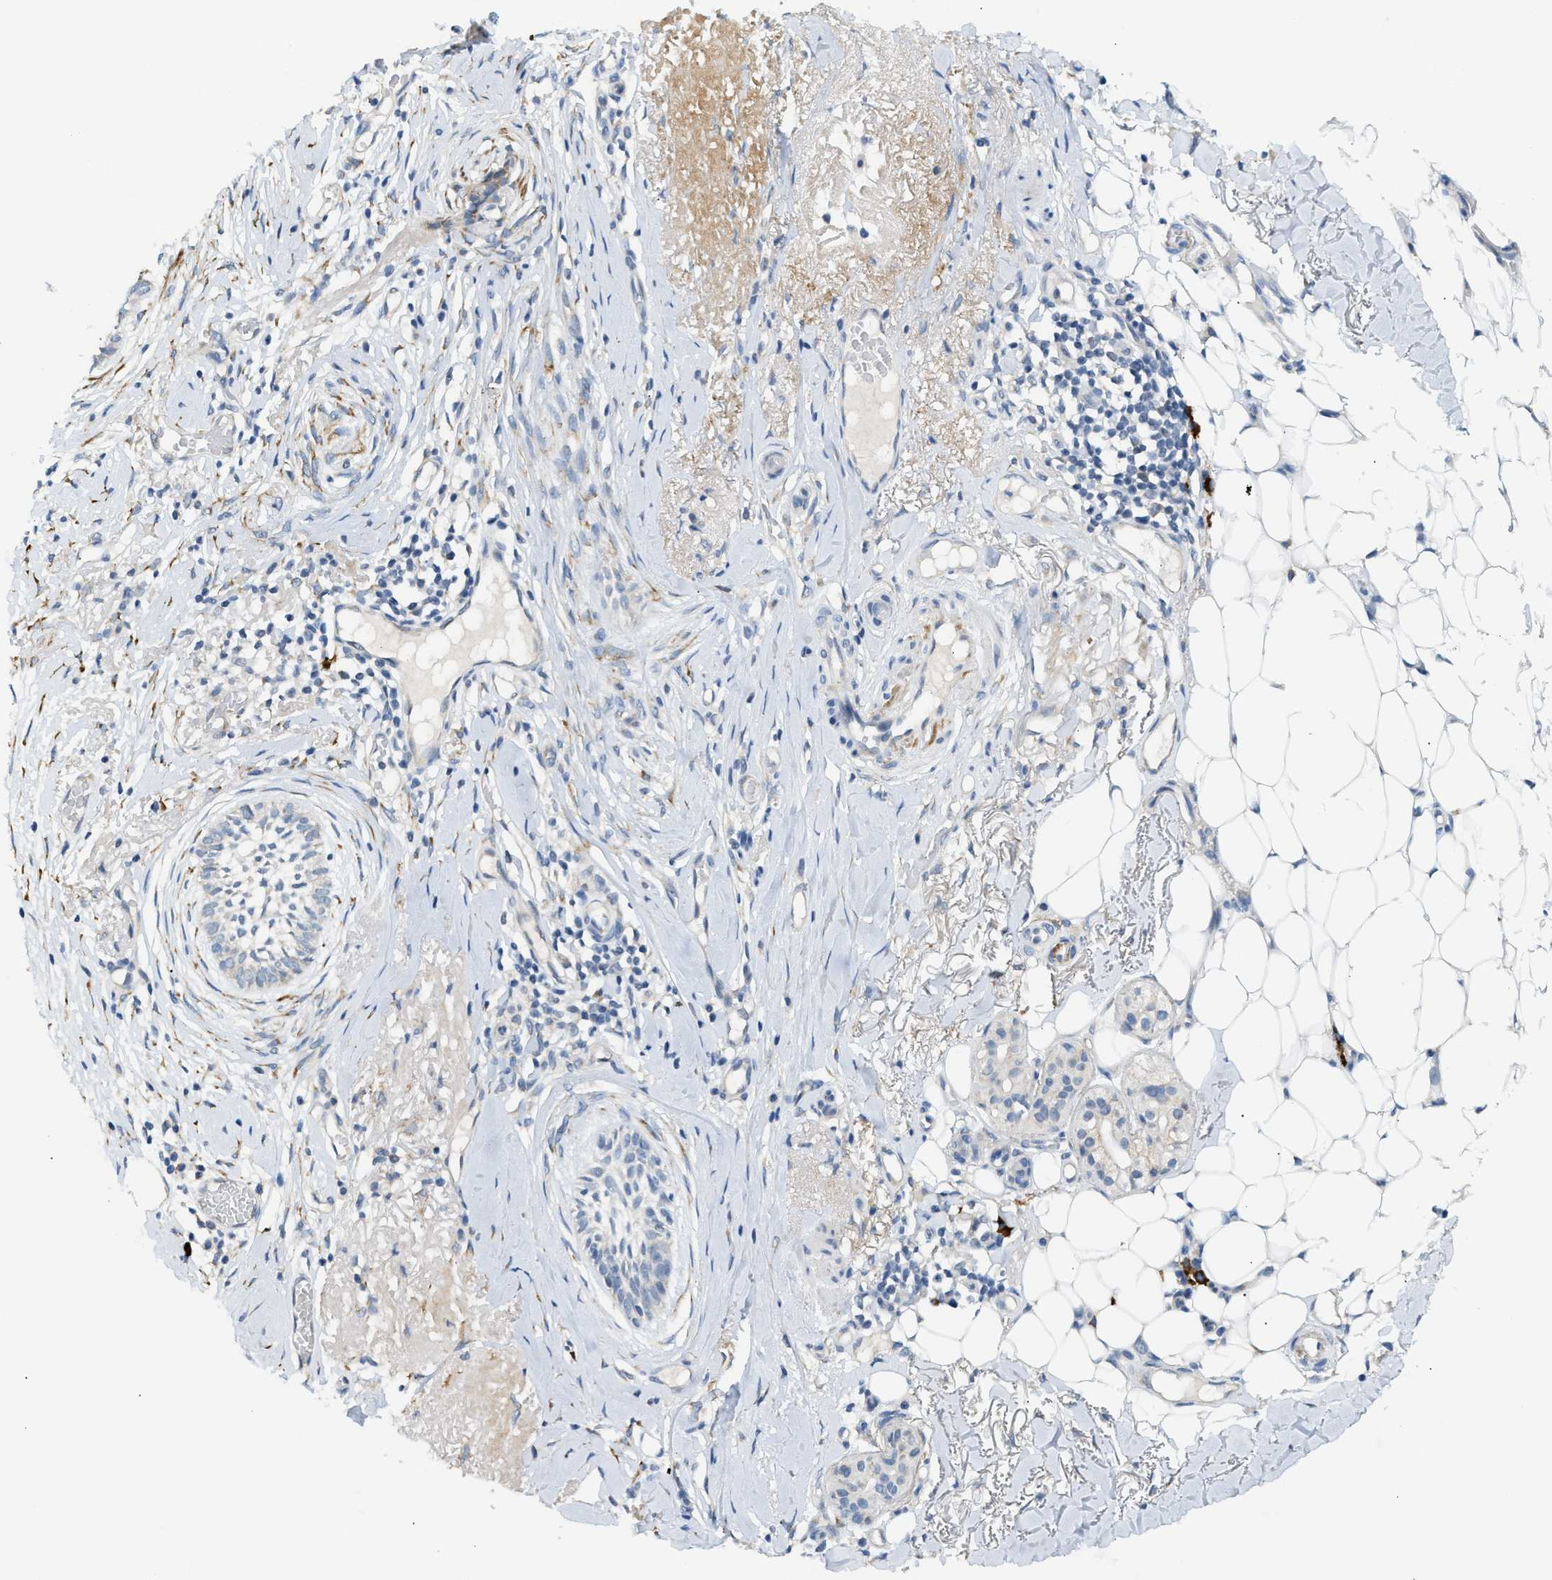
{"staining": {"intensity": "negative", "quantity": "none", "location": "none"}, "tissue": "skin cancer", "cell_type": "Tumor cells", "image_type": "cancer", "snomed": [{"axis": "morphology", "description": "Basal cell carcinoma"}, {"axis": "topography", "description": "Skin"}], "caption": "Histopathology image shows no protein positivity in tumor cells of basal cell carcinoma (skin) tissue.", "gene": "KCNC2", "patient": {"sex": "female", "age": 88}}